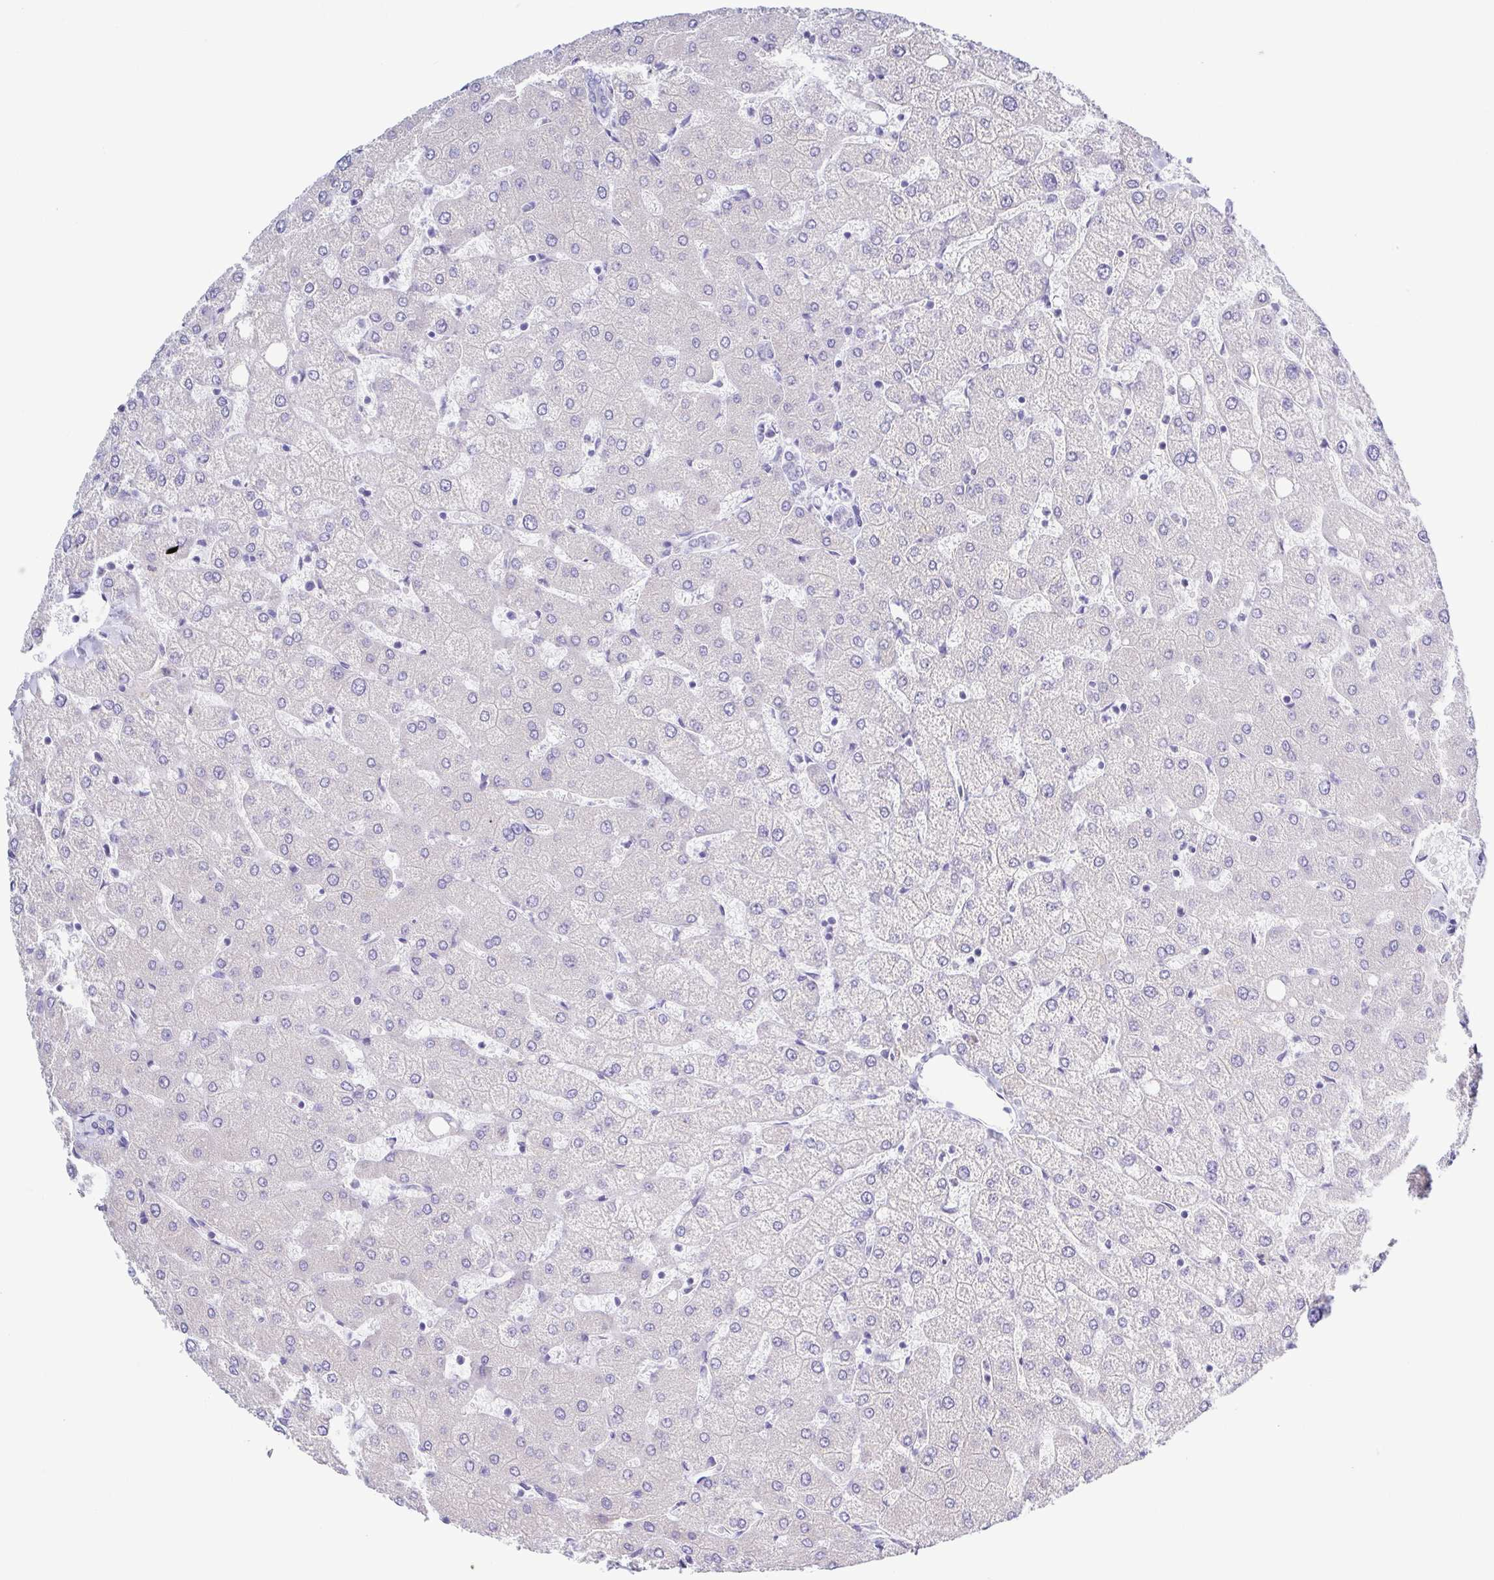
{"staining": {"intensity": "negative", "quantity": "none", "location": "none"}, "tissue": "liver", "cell_type": "Cholangiocytes", "image_type": "normal", "snomed": [{"axis": "morphology", "description": "Normal tissue, NOS"}, {"axis": "topography", "description": "Liver"}], "caption": "Immunohistochemical staining of normal liver shows no significant positivity in cholangiocytes.", "gene": "A1BG", "patient": {"sex": "female", "age": 54}}